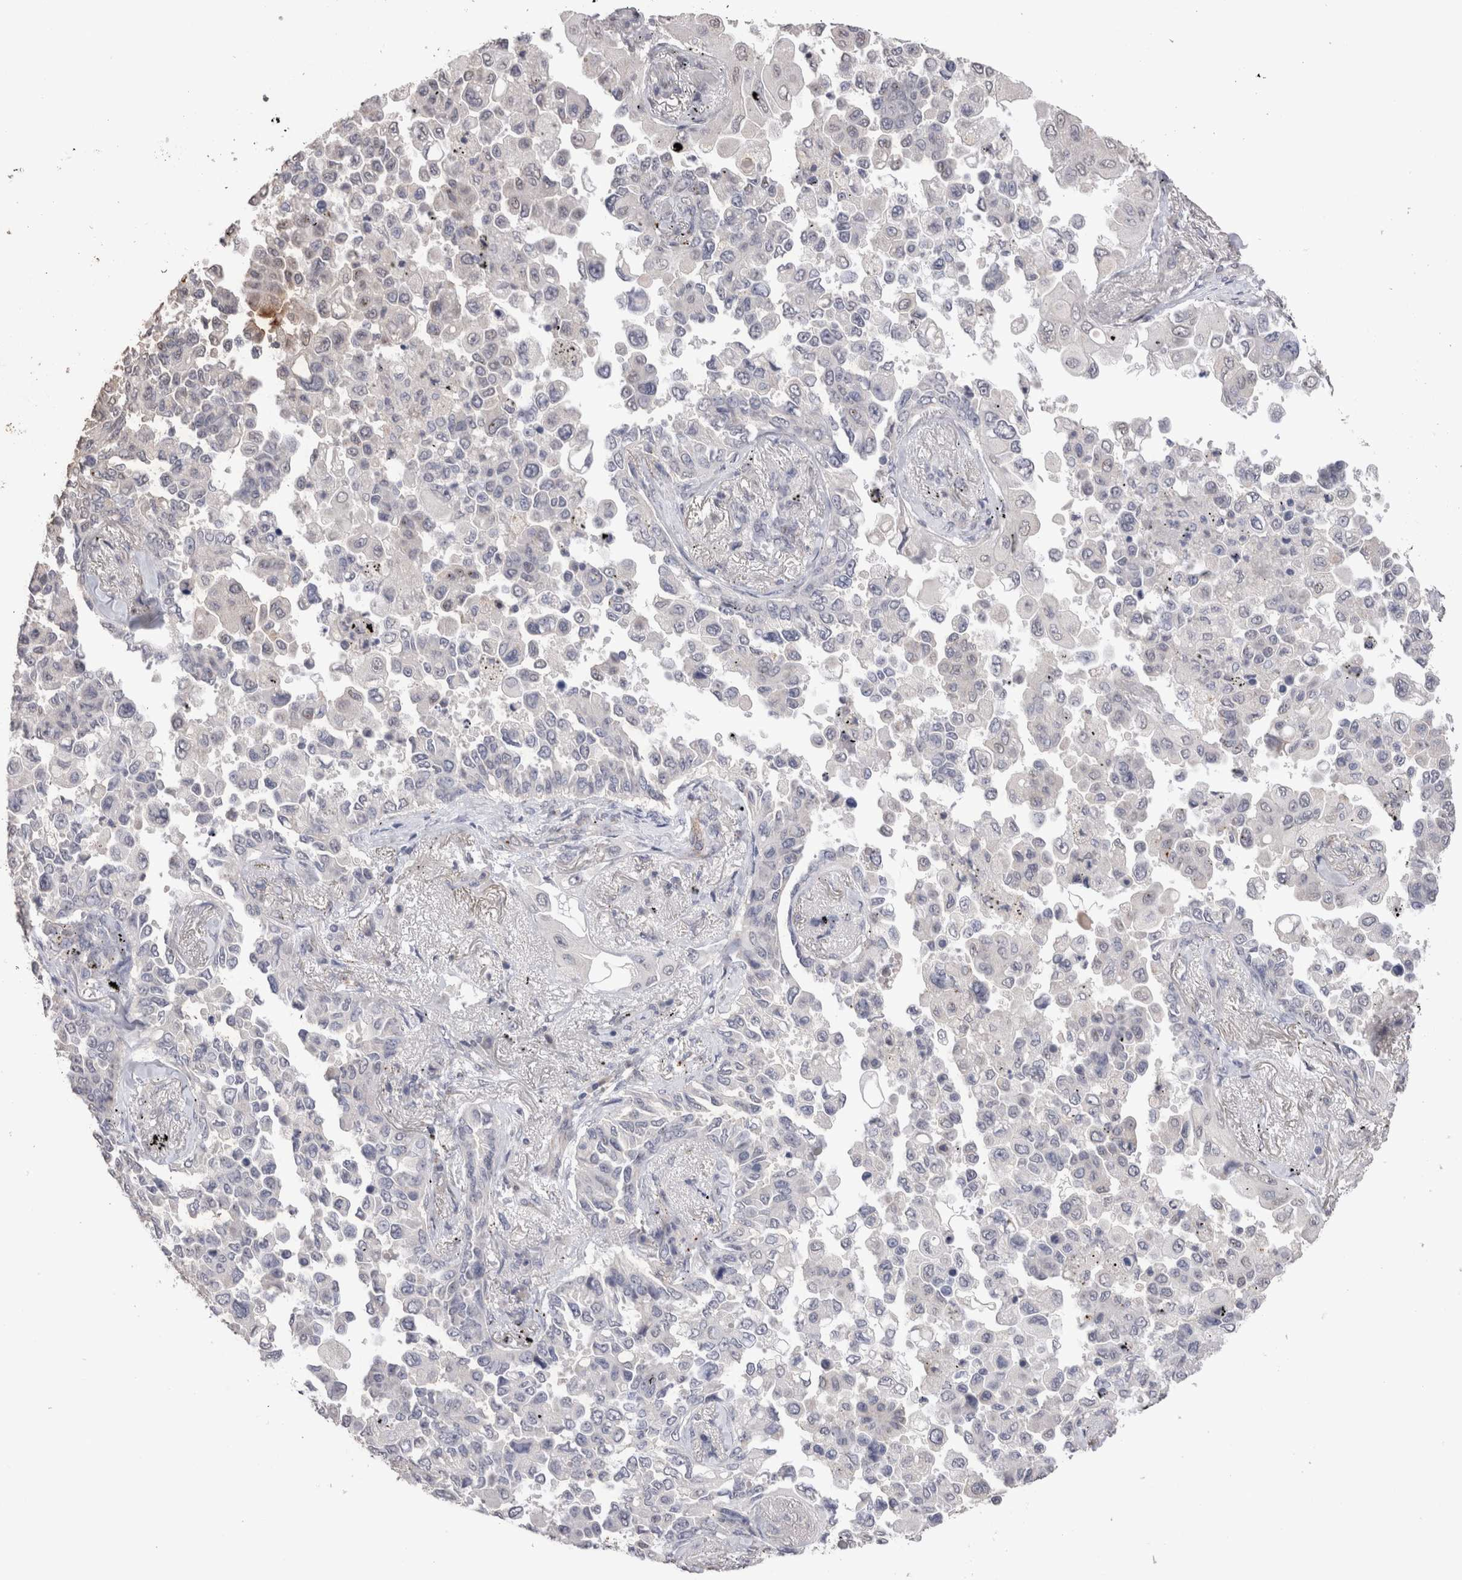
{"staining": {"intensity": "negative", "quantity": "none", "location": "none"}, "tissue": "lung cancer", "cell_type": "Tumor cells", "image_type": "cancer", "snomed": [{"axis": "morphology", "description": "Adenocarcinoma, NOS"}, {"axis": "topography", "description": "Lung"}], "caption": "Tumor cells are negative for brown protein staining in lung adenocarcinoma.", "gene": "CDH6", "patient": {"sex": "female", "age": 67}}